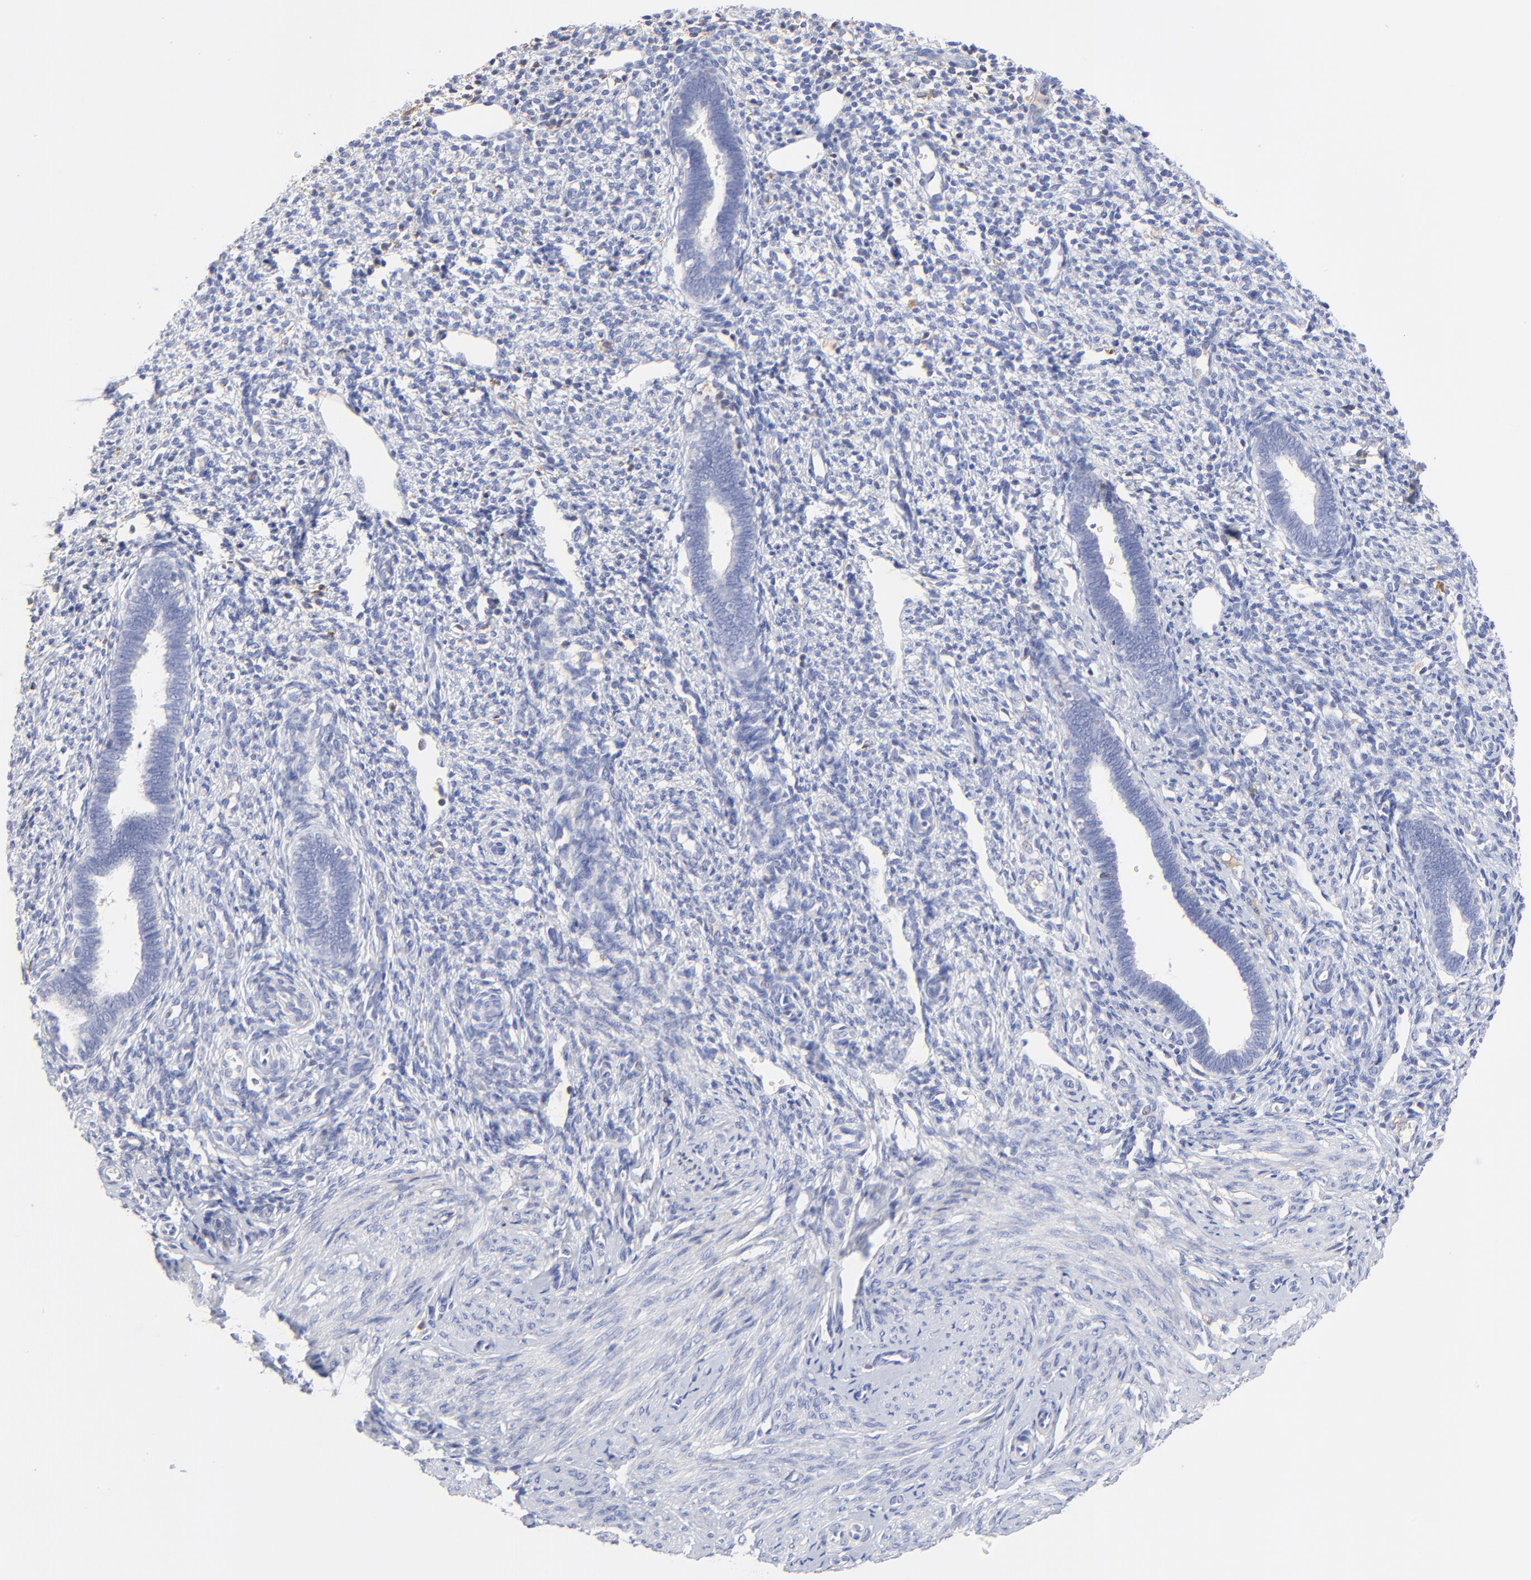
{"staining": {"intensity": "strong", "quantity": "<25%", "location": "cytoplasmic/membranous"}, "tissue": "endometrium", "cell_type": "Cells in endometrial stroma", "image_type": "normal", "snomed": [{"axis": "morphology", "description": "Normal tissue, NOS"}, {"axis": "topography", "description": "Endometrium"}], "caption": "A brown stain highlights strong cytoplasmic/membranous expression of a protein in cells in endometrial stroma of benign endometrium.", "gene": "MDGA2", "patient": {"sex": "female", "age": 27}}